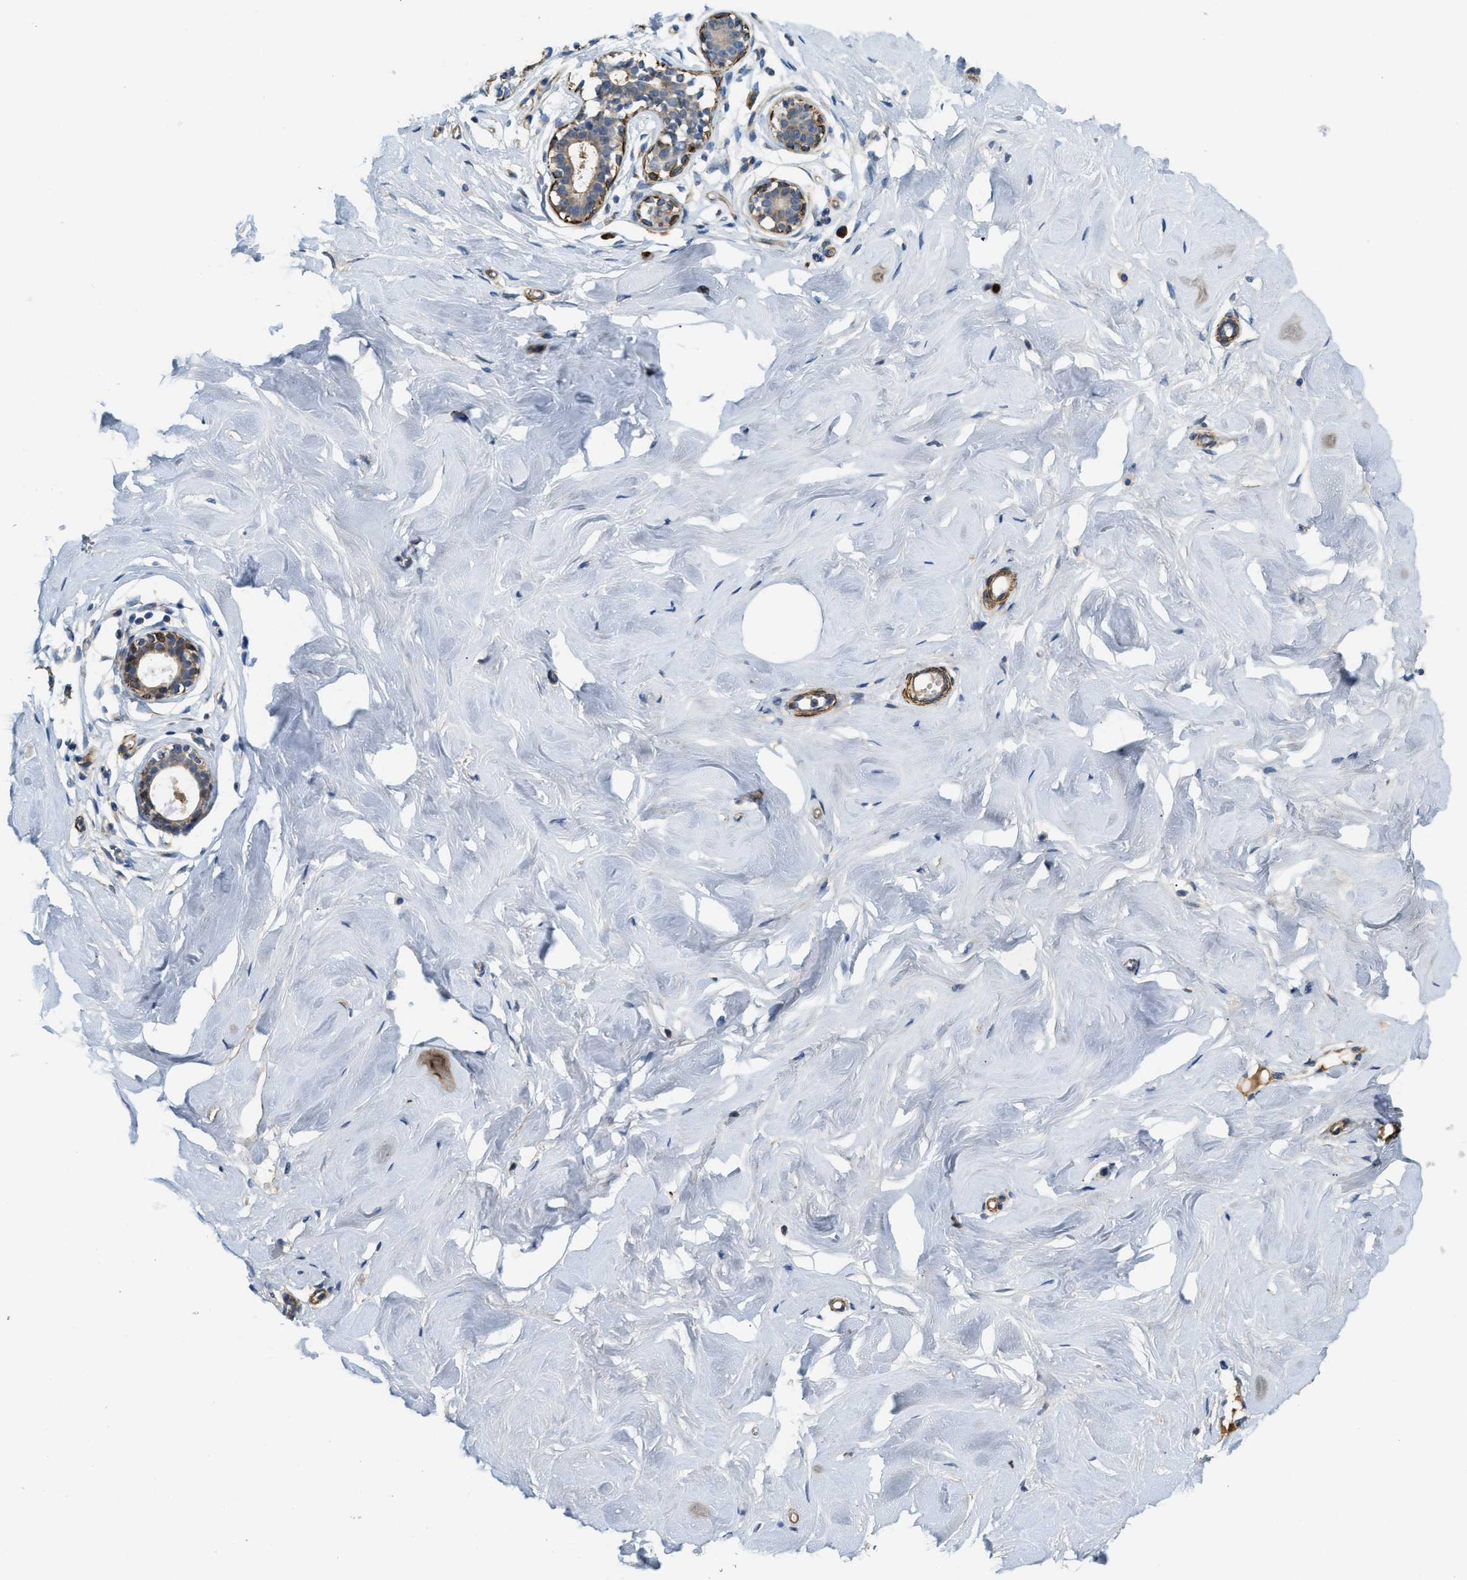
{"staining": {"intensity": "negative", "quantity": "none", "location": "none"}, "tissue": "breast", "cell_type": "Adipocytes", "image_type": "normal", "snomed": [{"axis": "morphology", "description": "Normal tissue, NOS"}, {"axis": "topography", "description": "Breast"}], "caption": "Protein analysis of normal breast displays no significant staining in adipocytes. (Brightfield microscopy of DAB IHC at high magnification).", "gene": "BMPR1A", "patient": {"sex": "female", "age": 23}}